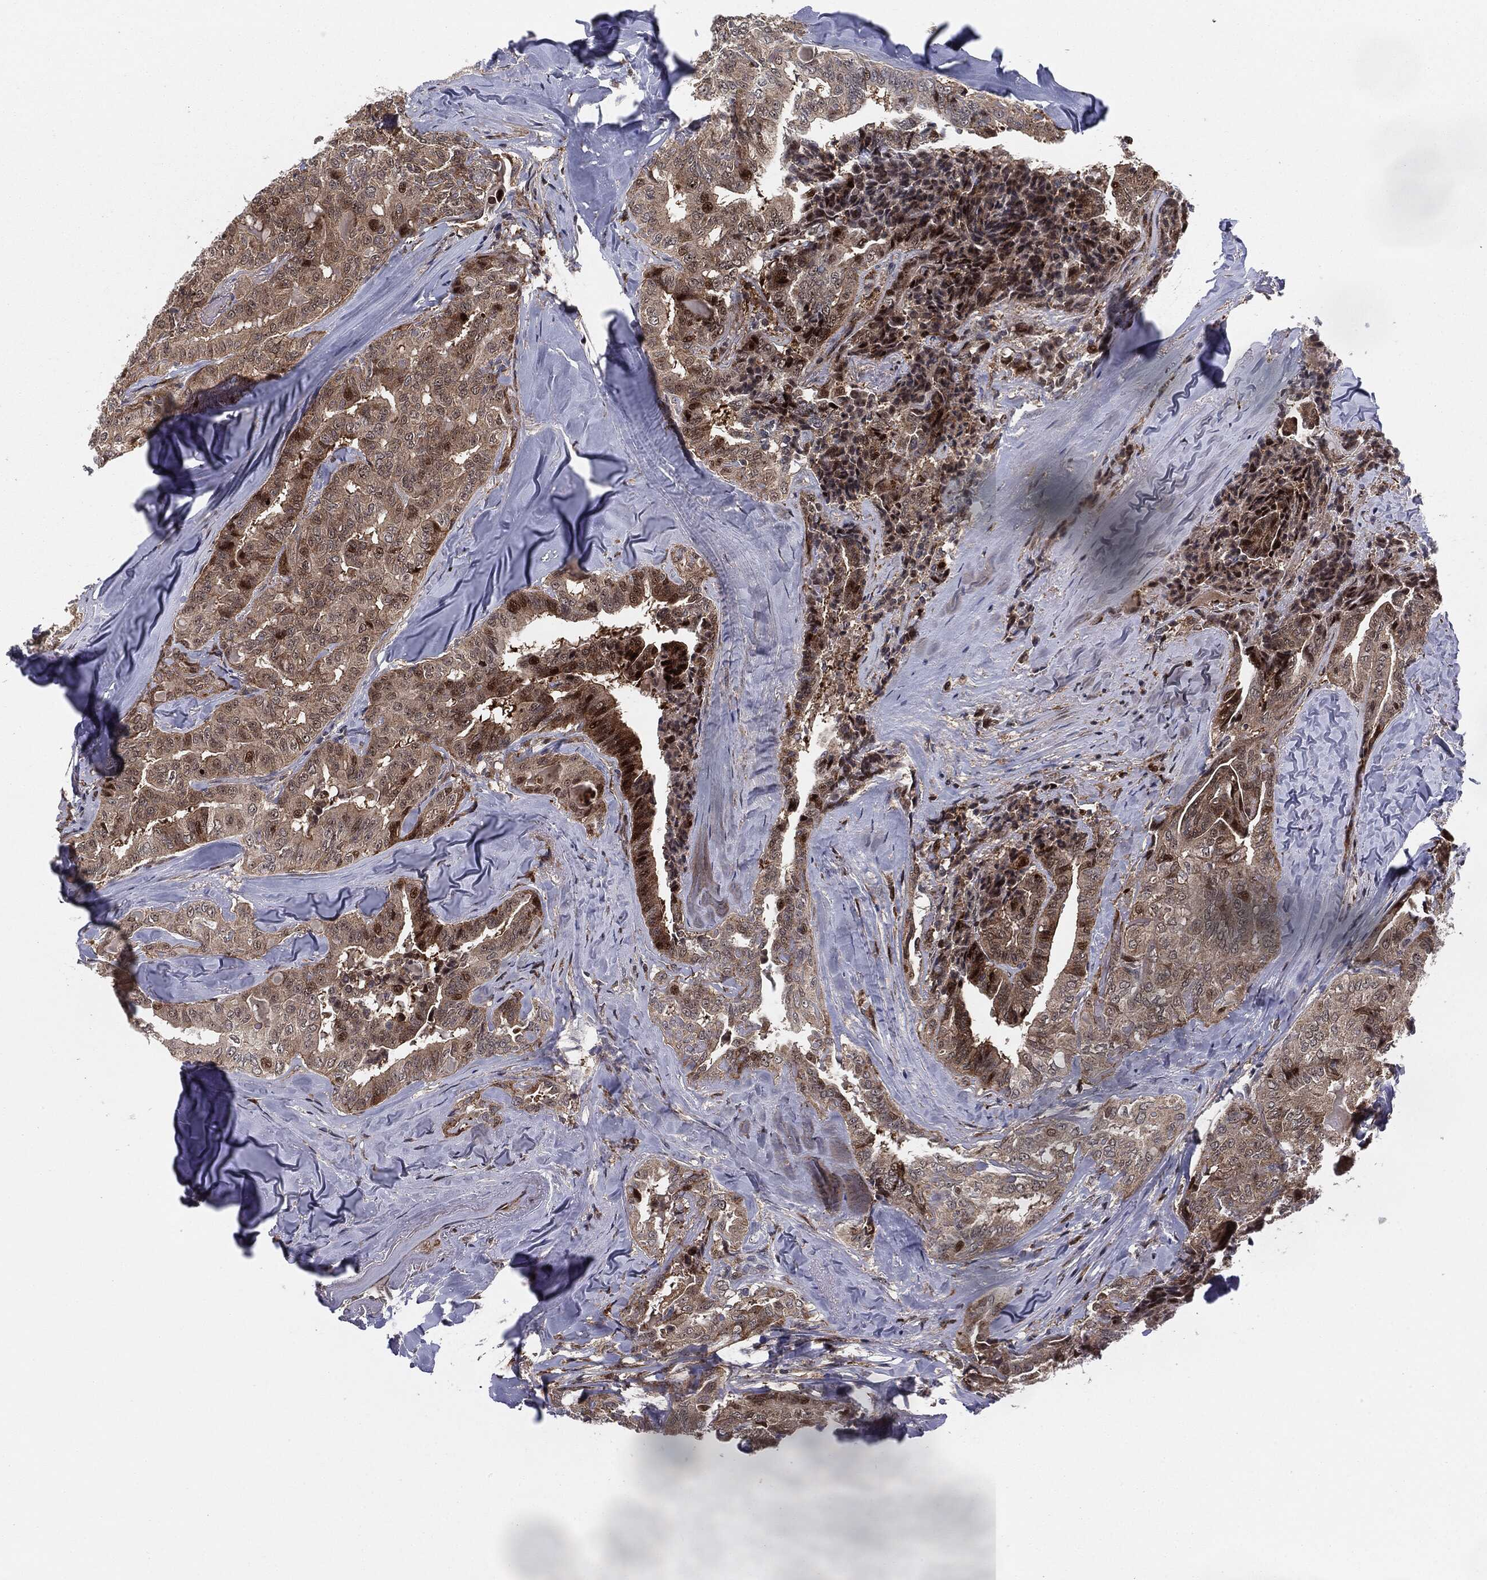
{"staining": {"intensity": "moderate", "quantity": "25%-75%", "location": "cytoplasmic/membranous,nuclear"}, "tissue": "thyroid cancer", "cell_type": "Tumor cells", "image_type": "cancer", "snomed": [{"axis": "morphology", "description": "Papillary adenocarcinoma, NOS"}, {"axis": "topography", "description": "Thyroid gland"}], "caption": "Brown immunohistochemical staining in thyroid papillary adenocarcinoma demonstrates moderate cytoplasmic/membranous and nuclear staining in about 25%-75% of tumor cells.", "gene": "PTEN", "patient": {"sex": "female", "age": 68}}